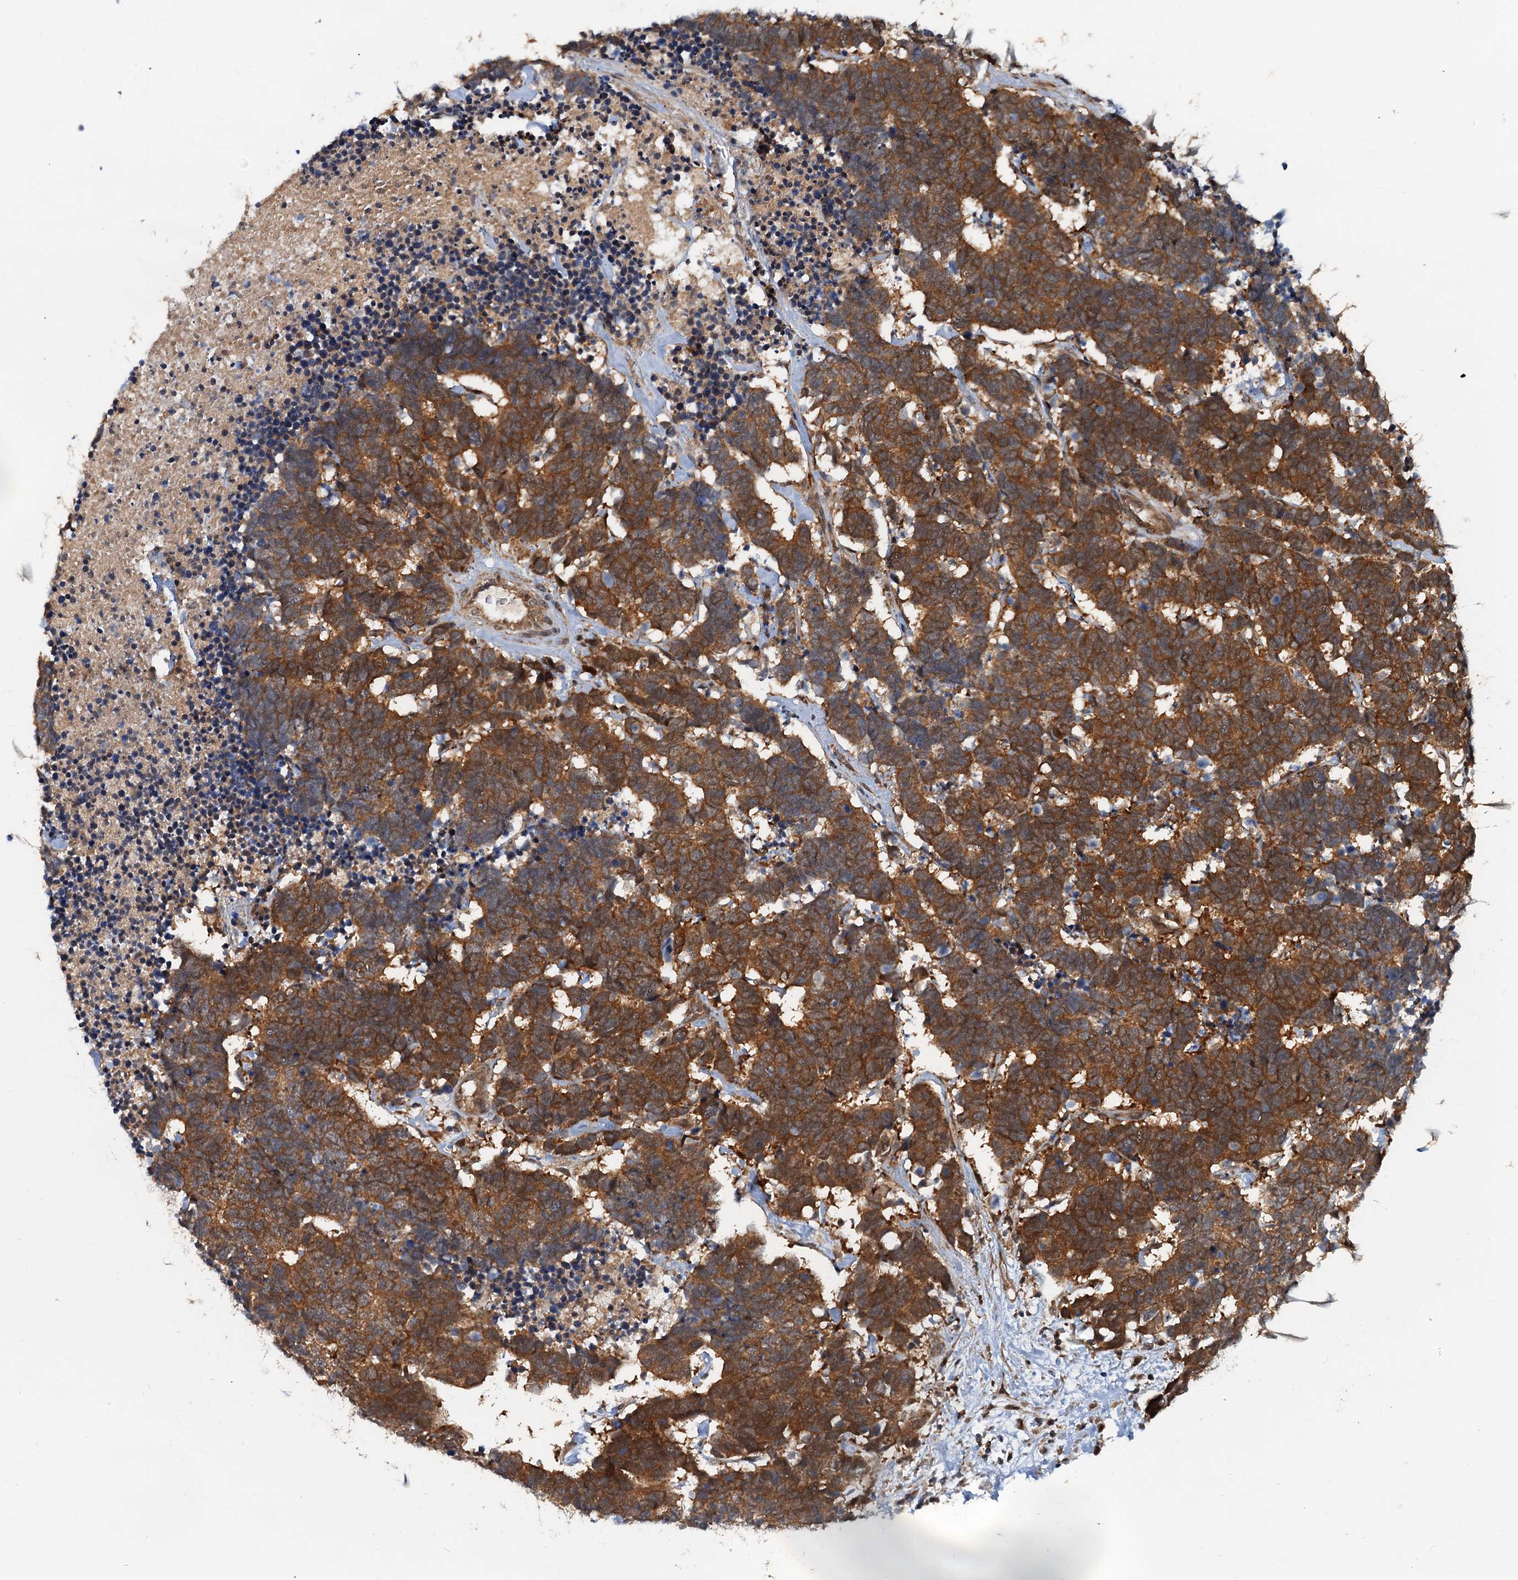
{"staining": {"intensity": "moderate", "quantity": ">75%", "location": "cytoplasmic/membranous"}, "tissue": "carcinoid", "cell_type": "Tumor cells", "image_type": "cancer", "snomed": [{"axis": "morphology", "description": "Carcinoma, NOS"}, {"axis": "morphology", "description": "Carcinoid, malignant, NOS"}, {"axis": "topography", "description": "Urinary bladder"}], "caption": "This is a photomicrograph of IHC staining of carcinoma, which shows moderate positivity in the cytoplasmic/membranous of tumor cells.", "gene": "AAGAB", "patient": {"sex": "male", "age": 57}}